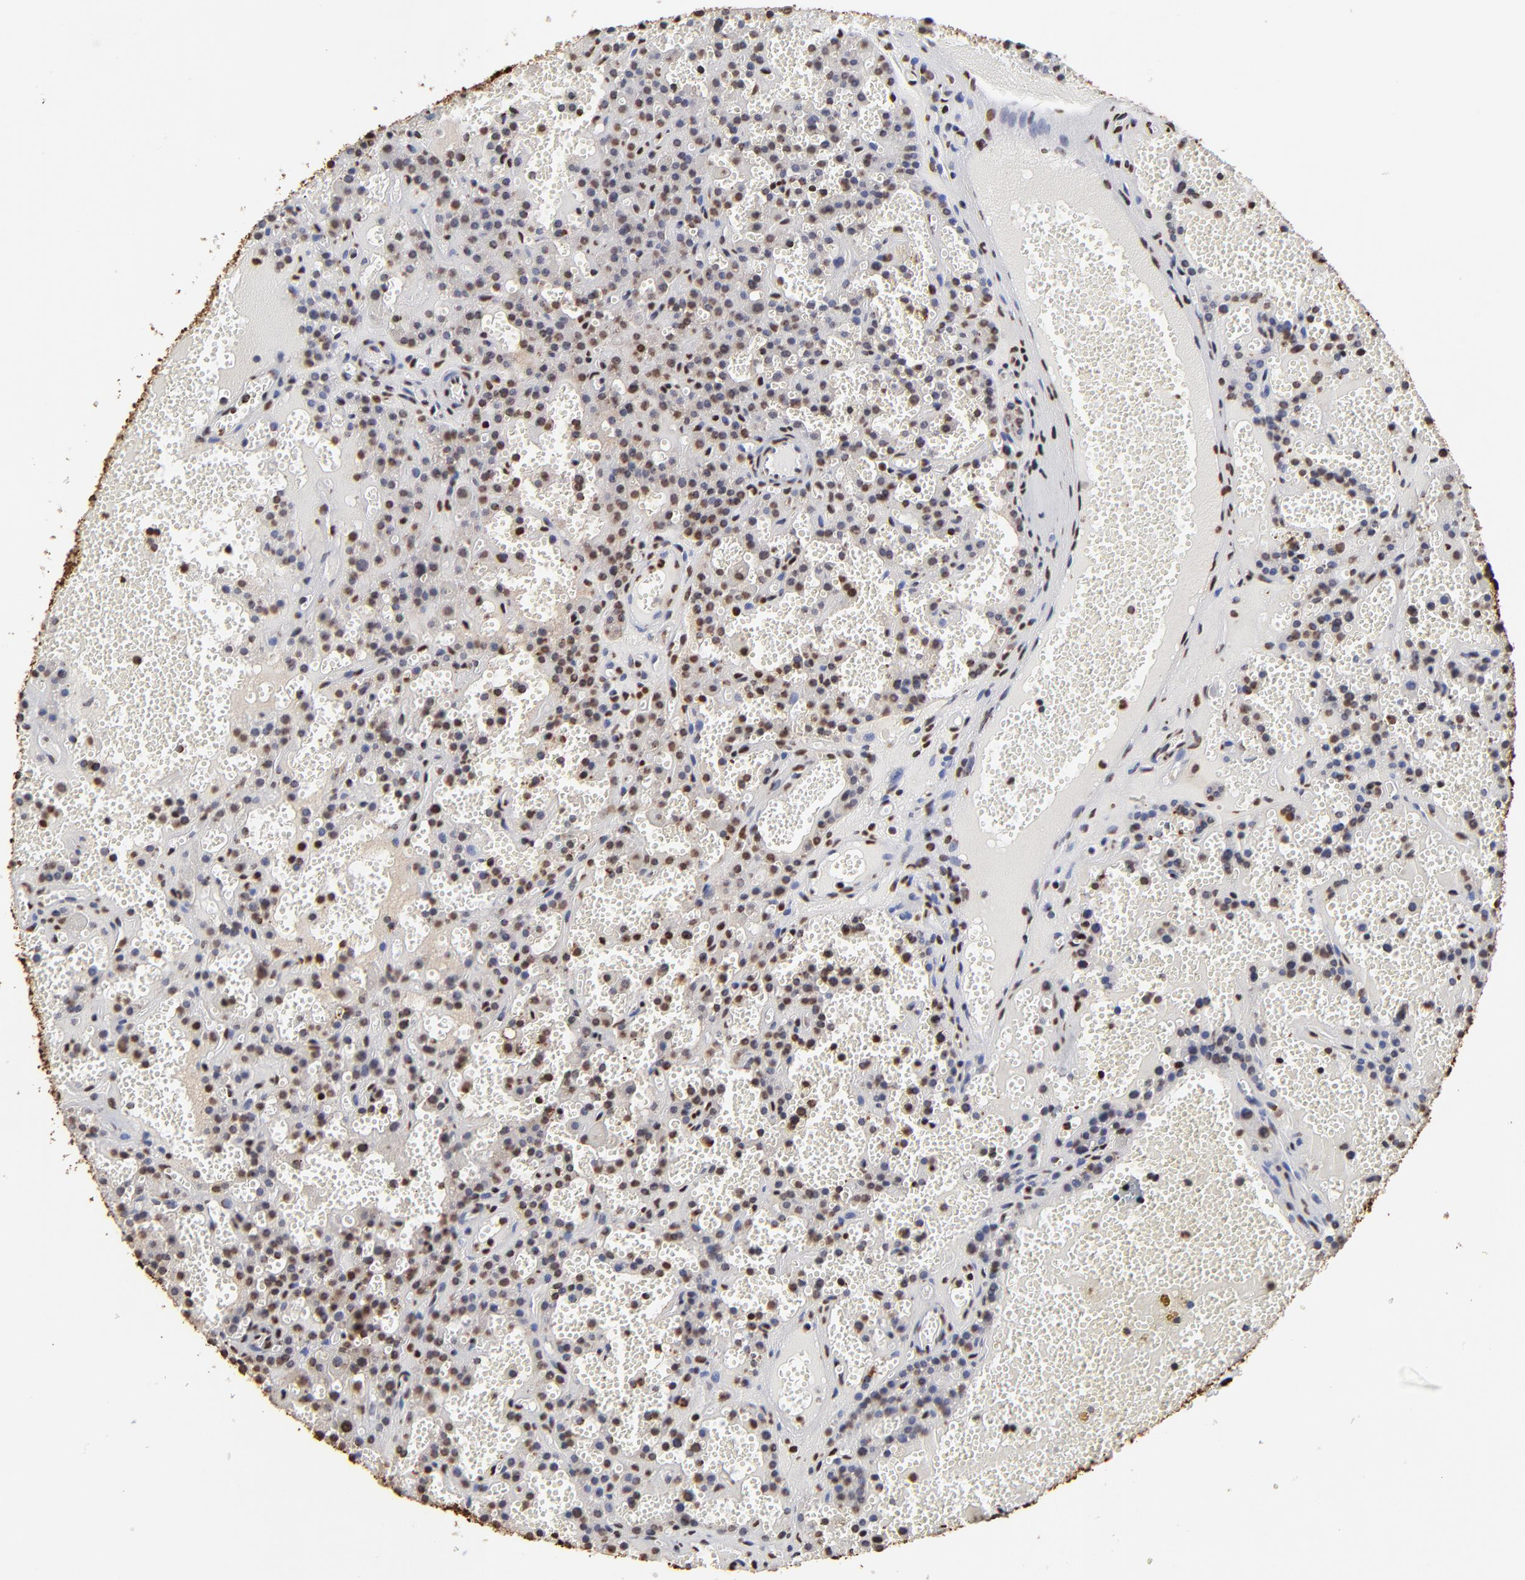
{"staining": {"intensity": "moderate", "quantity": "25%-75%", "location": "nuclear"}, "tissue": "parathyroid gland", "cell_type": "Glandular cells", "image_type": "normal", "snomed": [{"axis": "morphology", "description": "Normal tissue, NOS"}, {"axis": "topography", "description": "Parathyroid gland"}], "caption": "Protein analysis of normal parathyroid gland shows moderate nuclear positivity in about 25%-75% of glandular cells. Using DAB (3,3'-diaminobenzidine) (brown) and hematoxylin (blue) stains, captured at high magnification using brightfield microscopy.", "gene": "ZNF544", "patient": {"sex": "male", "age": 25}}